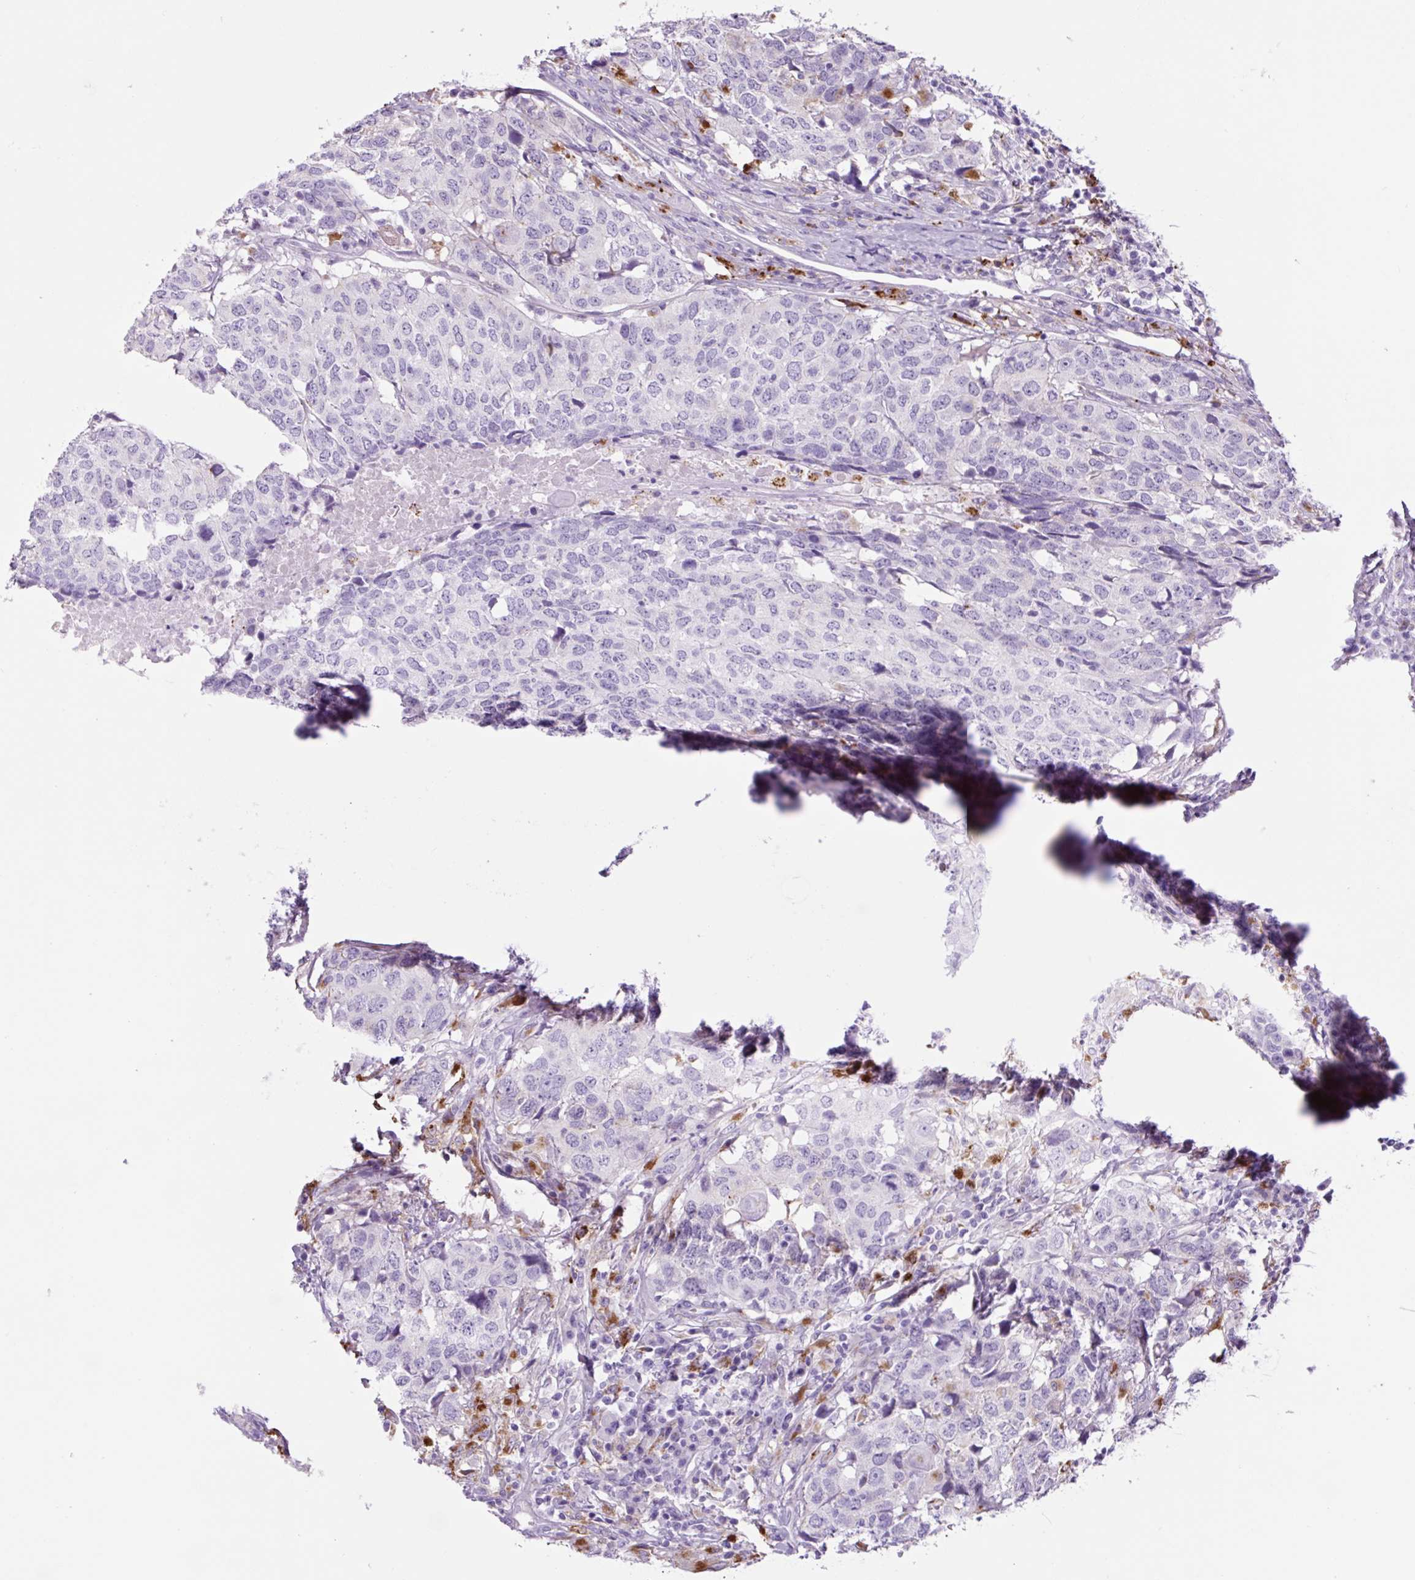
{"staining": {"intensity": "negative", "quantity": "none", "location": "none"}, "tissue": "head and neck cancer", "cell_type": "Tumor cells", "image_type": "cancer", "snomed": [{"axis": "morphology", "description": "Normal tissue, NOS"}, {"axis": "morphology", "description": "Squamous cell carcinoma, NOS"}, {"axis": "topography", "description": "Skeletal muscle"}, {"axis": "topography", "description": "Vascular tissue"}, {"axis": "topography", "description": "Peripheral nerve tissue"}, {"axis": "topography", "description": "Head-Neck"}], "caption": "There is no significant positivity in tumor cells of head and neck cancer.", "gene": "LCN10", "patient": {"sex": "male", "age": 66}}